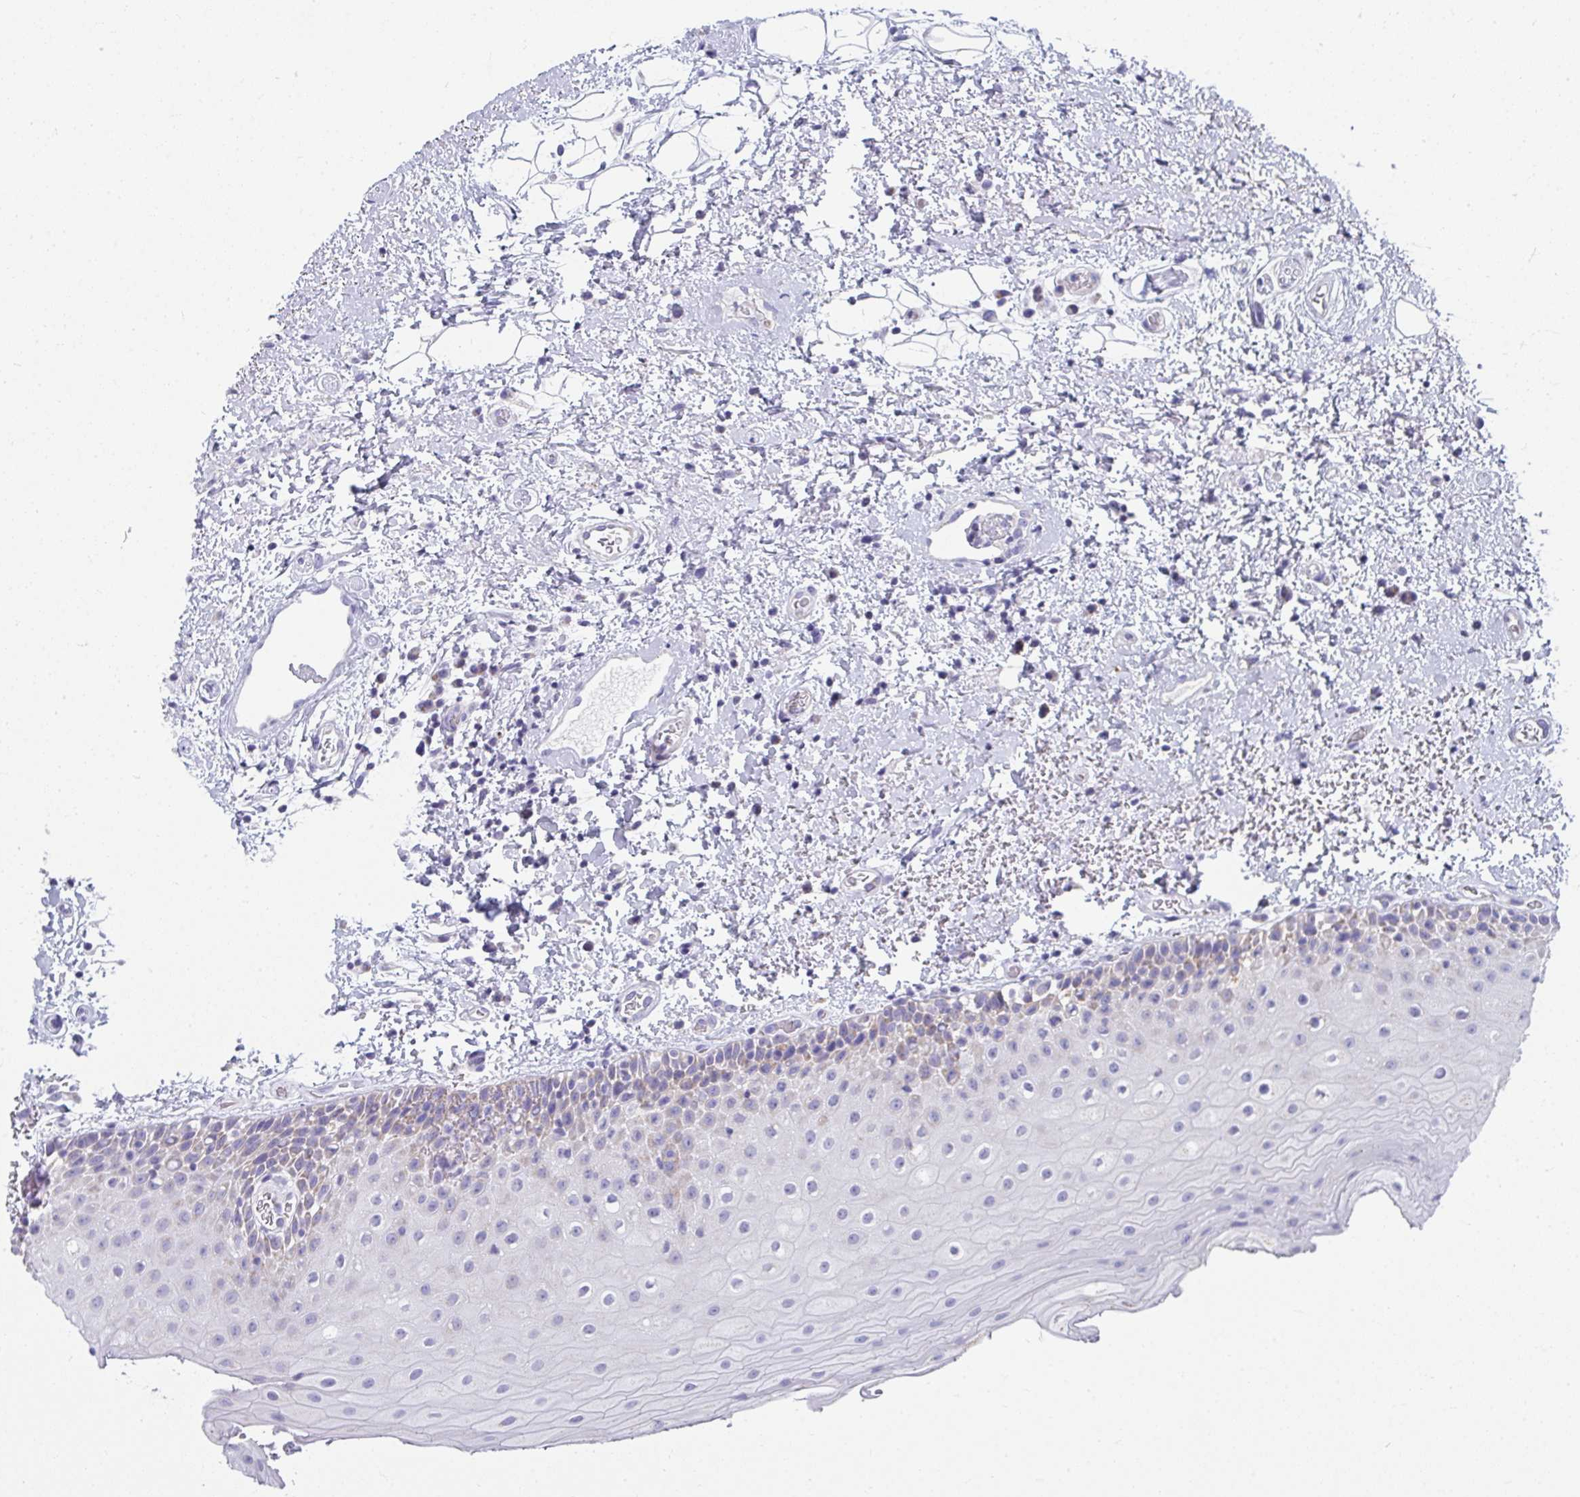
{"staining": {"intensity": "moderate", "quantity": "<25%", "location": "cytoplasmic/membranous"}, "tissue": "oral mucosa", "cell_type": "Squamous epithelial cells", "image_type": "normal", "snomed": [{"axis": "morphology", "description": "Normal tissue, NOS"}, {"axis": "topography", "description": "Oral tissue"}], "caption": "Approximately <25% of squamous epithelial cells in unremarkable oral mucosa reveal moderate cytoplasmic/membranous protein staining as visualized by brown immunohistochemical staining.", "gene": "SLC6A1", "patient": {"sex": "female", "age": 82}}